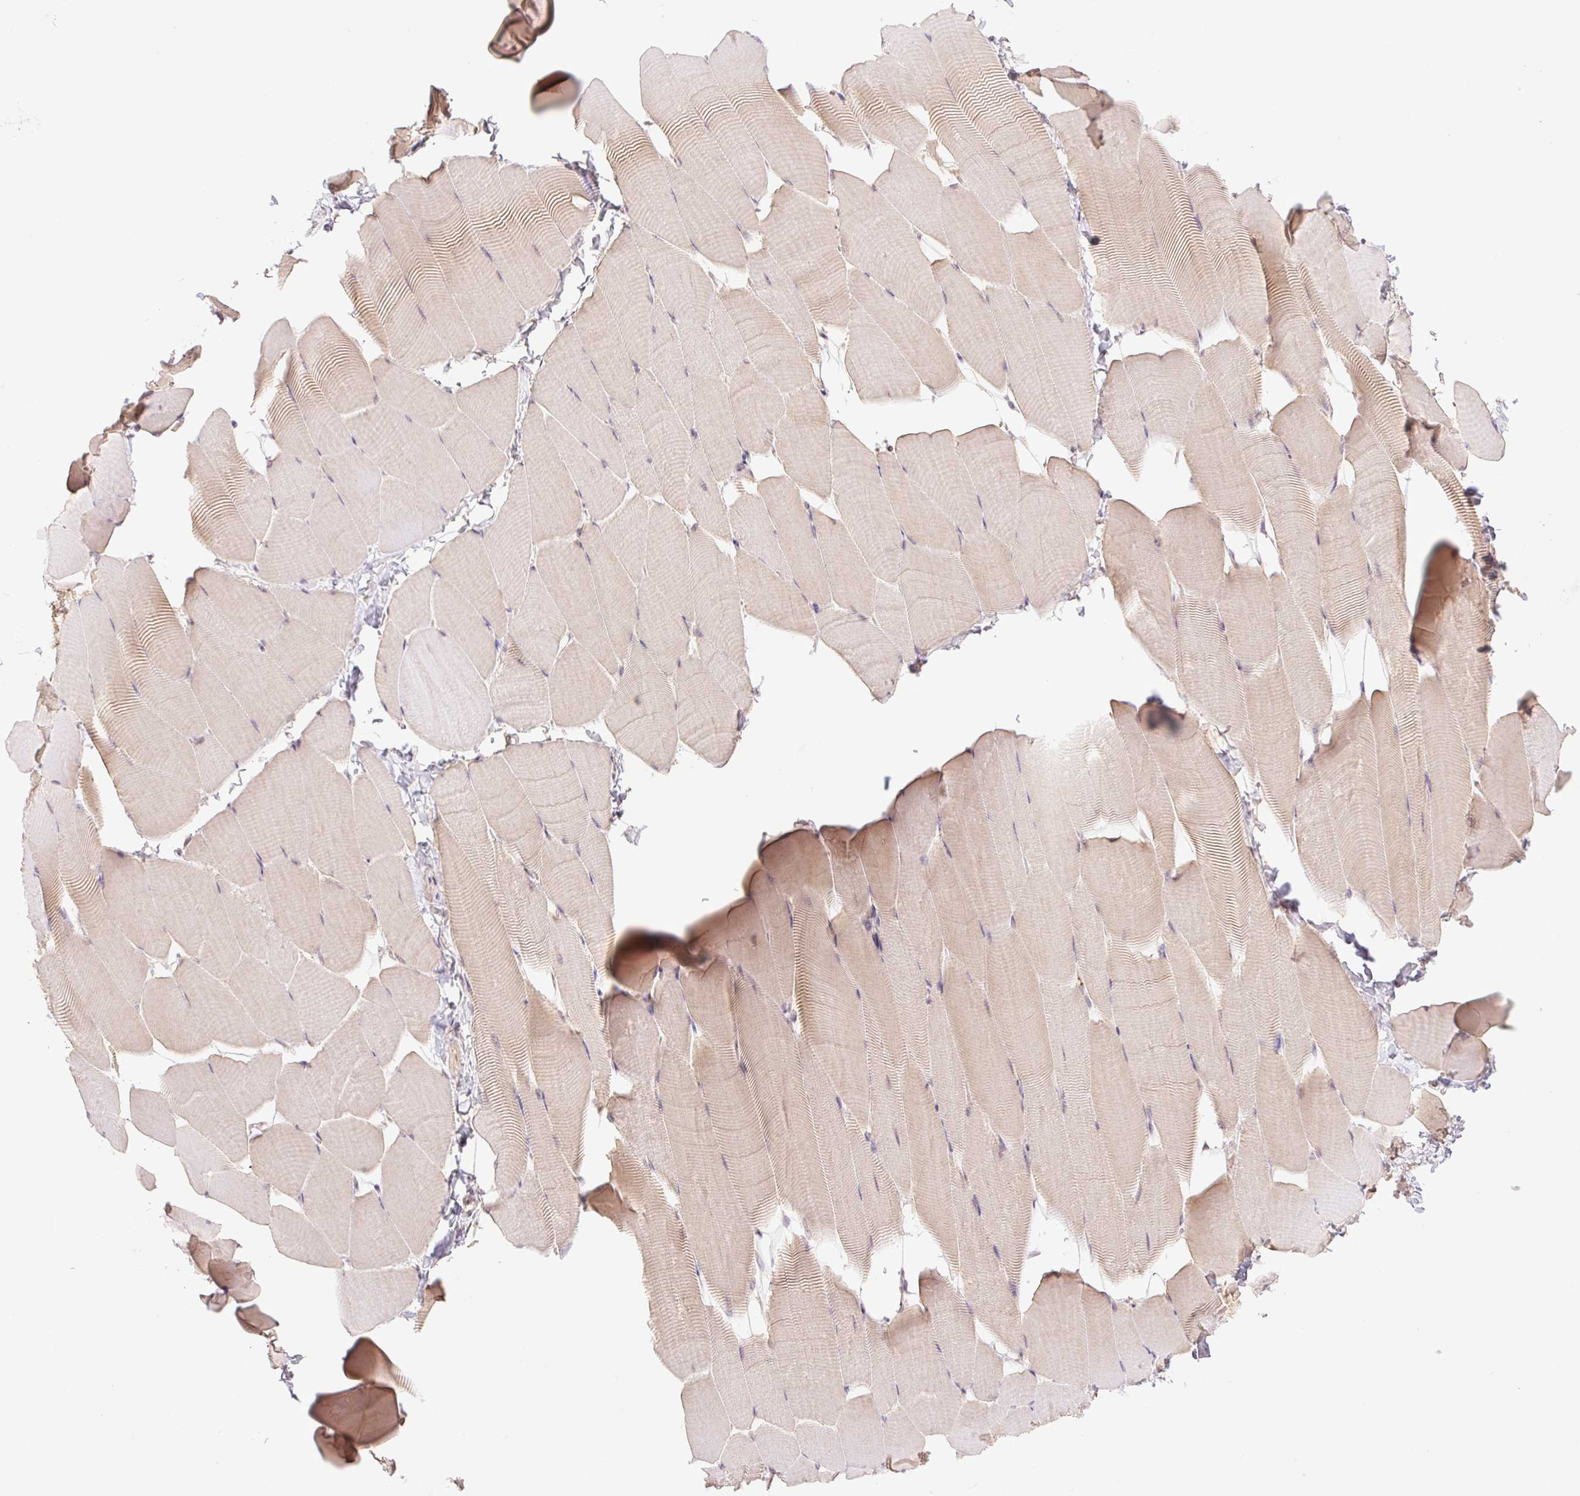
{"staining": {"intensity": "weak", "quantity": "25%-75%", "location": "cytoplasmic/membranous"}, "tissue": "skeletal muscle", "cell_type": "Myocytes", "image_type": "normal", "snomed": [{"axis": "morphology", "description": "Normal tissue, NOS"}, {"axis": "topography", "description": "Skeletal muscle"}], "caption": "DAB immunohistochemical staining of normal human skeletal muscle exhibits weak cytoplasmic/membranous protein positivity in approximately 25%-75% of myocytes.", "gene": "YJU2B", "patient": {"sex": "male", "age": 25}}